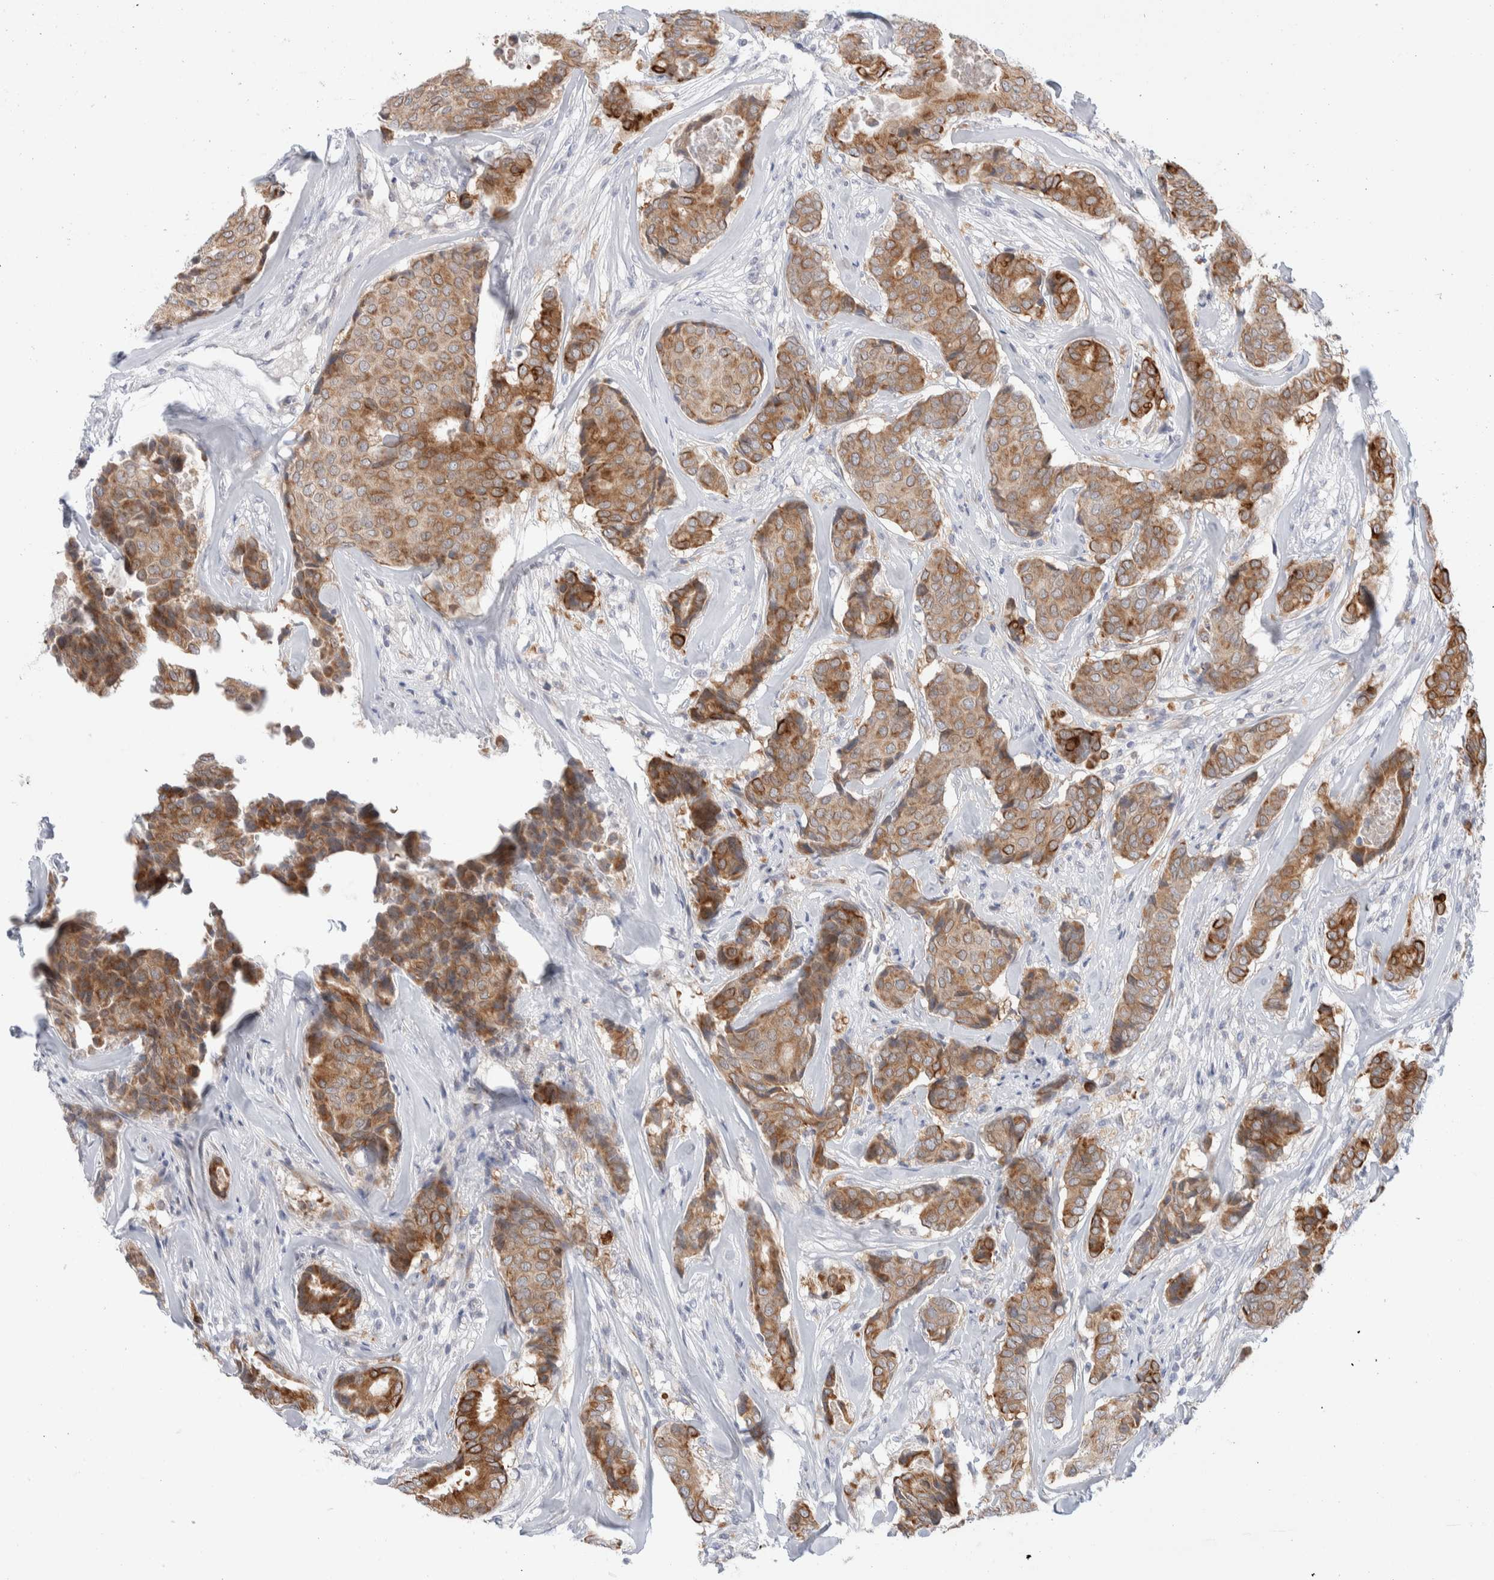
{"staining": {"intensity": "moderate", "quantity": ">75%", "location": "cytoplasmic/membranous"}, "tissue": "breast cancer", "cell_type": "Tumor cells", "image_type": "cancer", "snomed": [{"axis": "morphology", "description": "Duct carcinoma"}, {"axis": "topography", "description": "Breast"}], "caption": "A micrograph of human breast cancer stained for a protein demonstrates moderate cytoplasmic/membranous brown staining in tumor cells.", "gene": "C1orf112", "patient": {"sex": "female", "age": 75}}